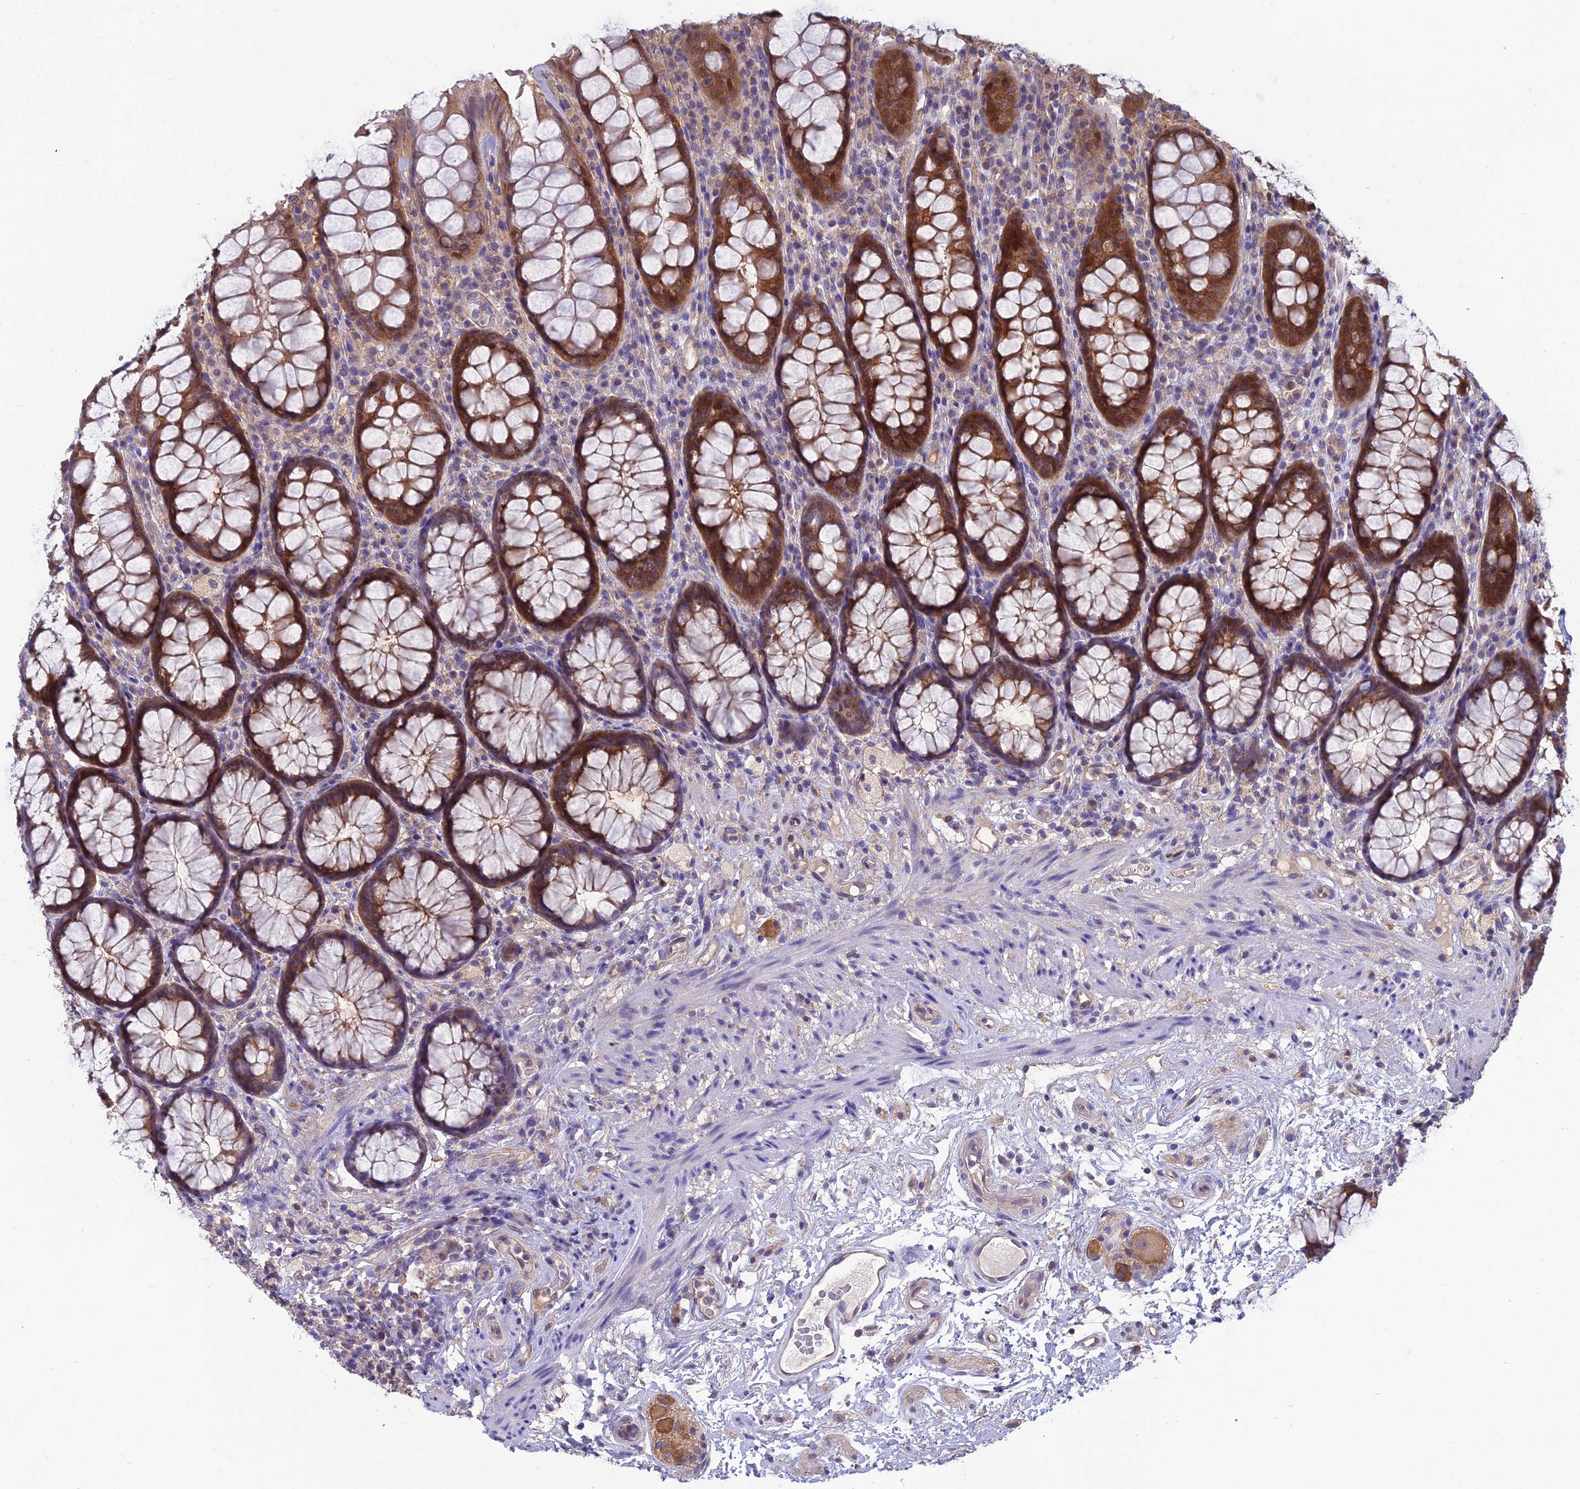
{"staining": {"intensity": "strong", "quantity": ">75%", "location": "cytoplasmic/membranous,nuclear"}, "tissue": "rectum", "cell_type": "Glandular cells", "image_type": "normal", "snomed": [{"axis": "morphology", "description": "Normal tissue, NOS"}, {"axis": "topography", "description": "Rectum"}], "caption": "Strong cytoplasmic/membranous,nuclear expression for a protein is appreciated in about >75% of glandular cells of unremarkable rectum using immunohistochemistry (IHC).", "gene": "MVD", "patient": {"sex": "male", "age": 83}}